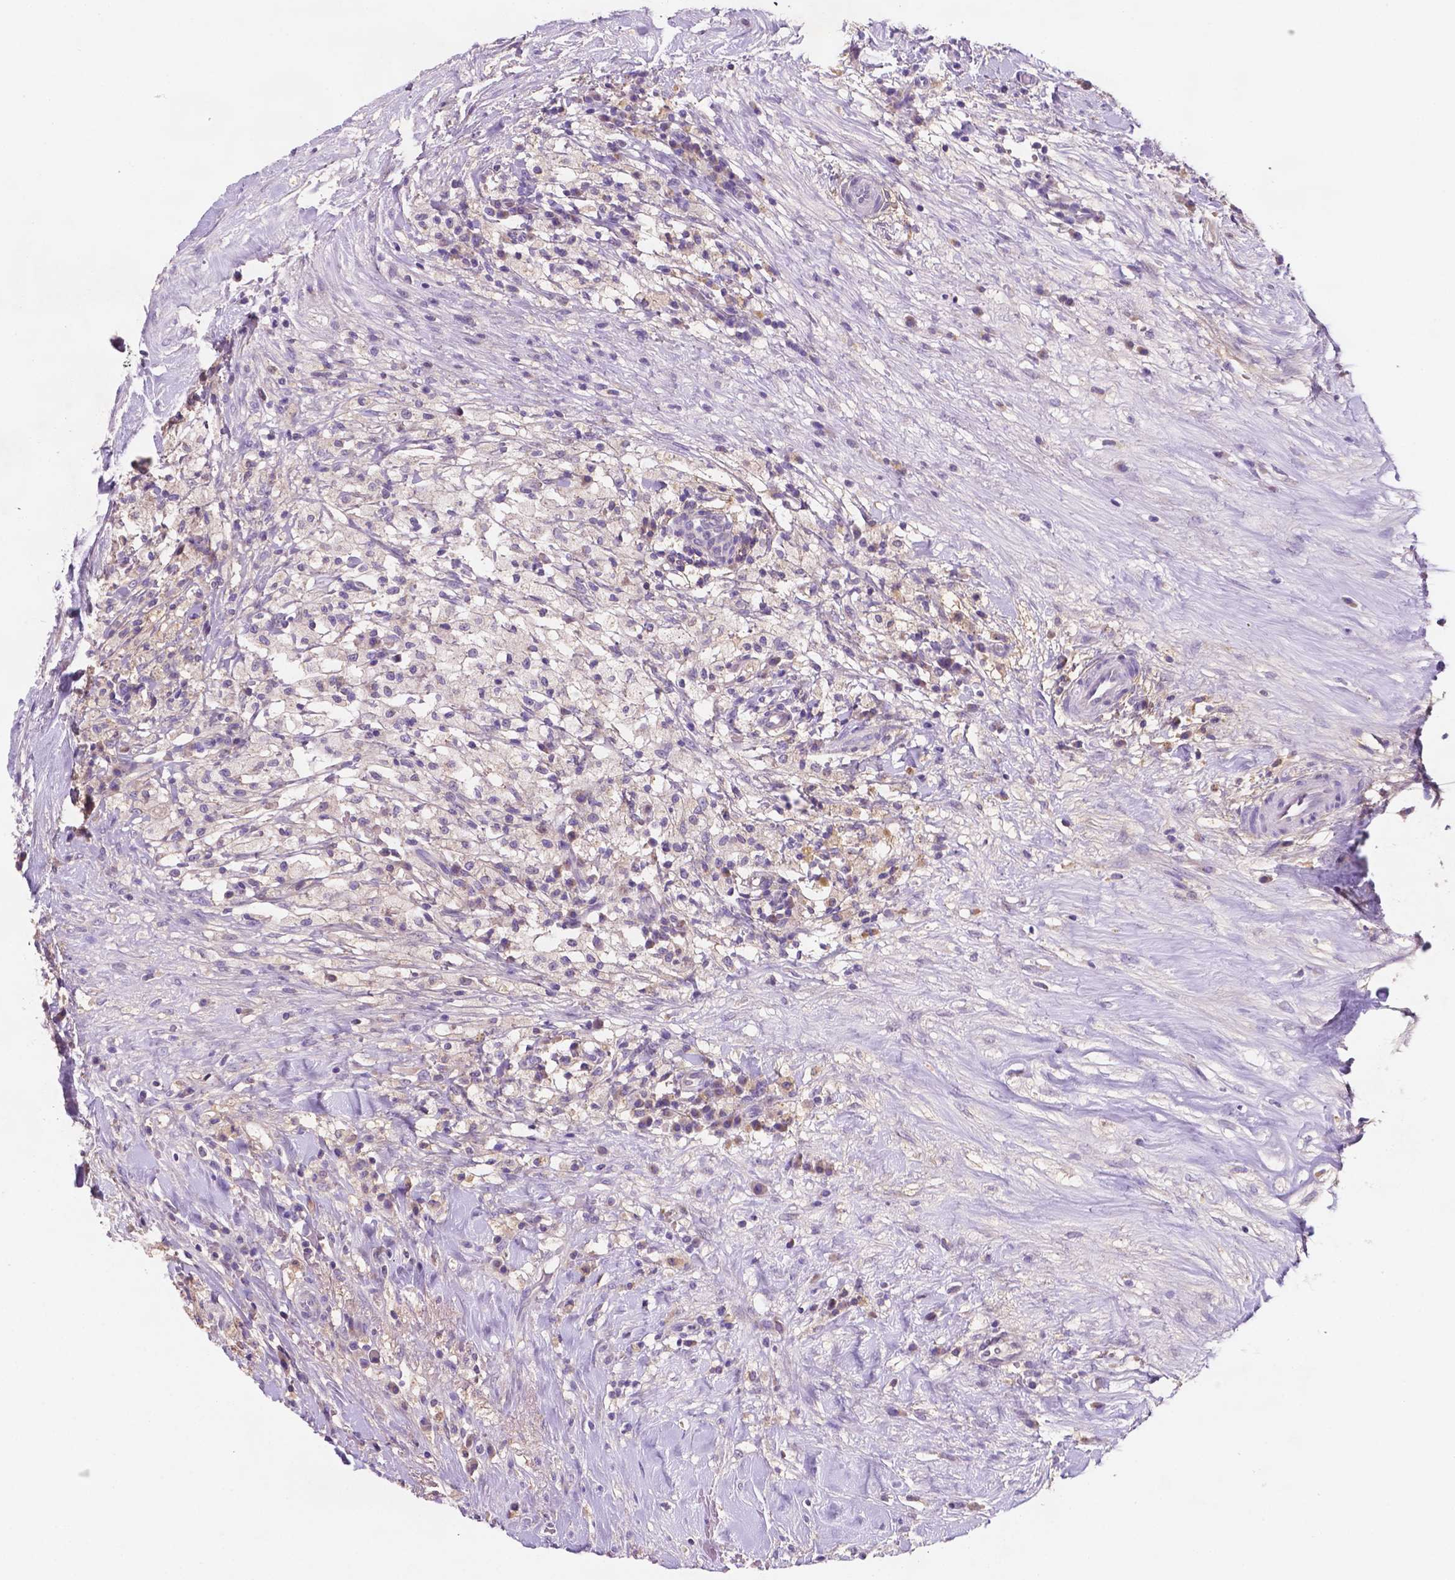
{"staining": {"intensity": "negative", "quantity": "none", "location": "none"}, "tissue": "testis cancer", "cell_type": "Tumor cells", "image_type": "cancer", "snomed": [{"axis": "morphology", "description": "Necrosis, NOS"}, {"axis": "morphology", "description": "Carcinoma, Embryonal, NOS"}, {"axis": "topography", "description": "Testis"}], "caption": "Embryonal carcinoma (testis) stained for a protein using immunohistochemistry shows no staining tumor cells.", "gene": "MKRN2OS", "patient": {"sex": "male", "age": 19}}